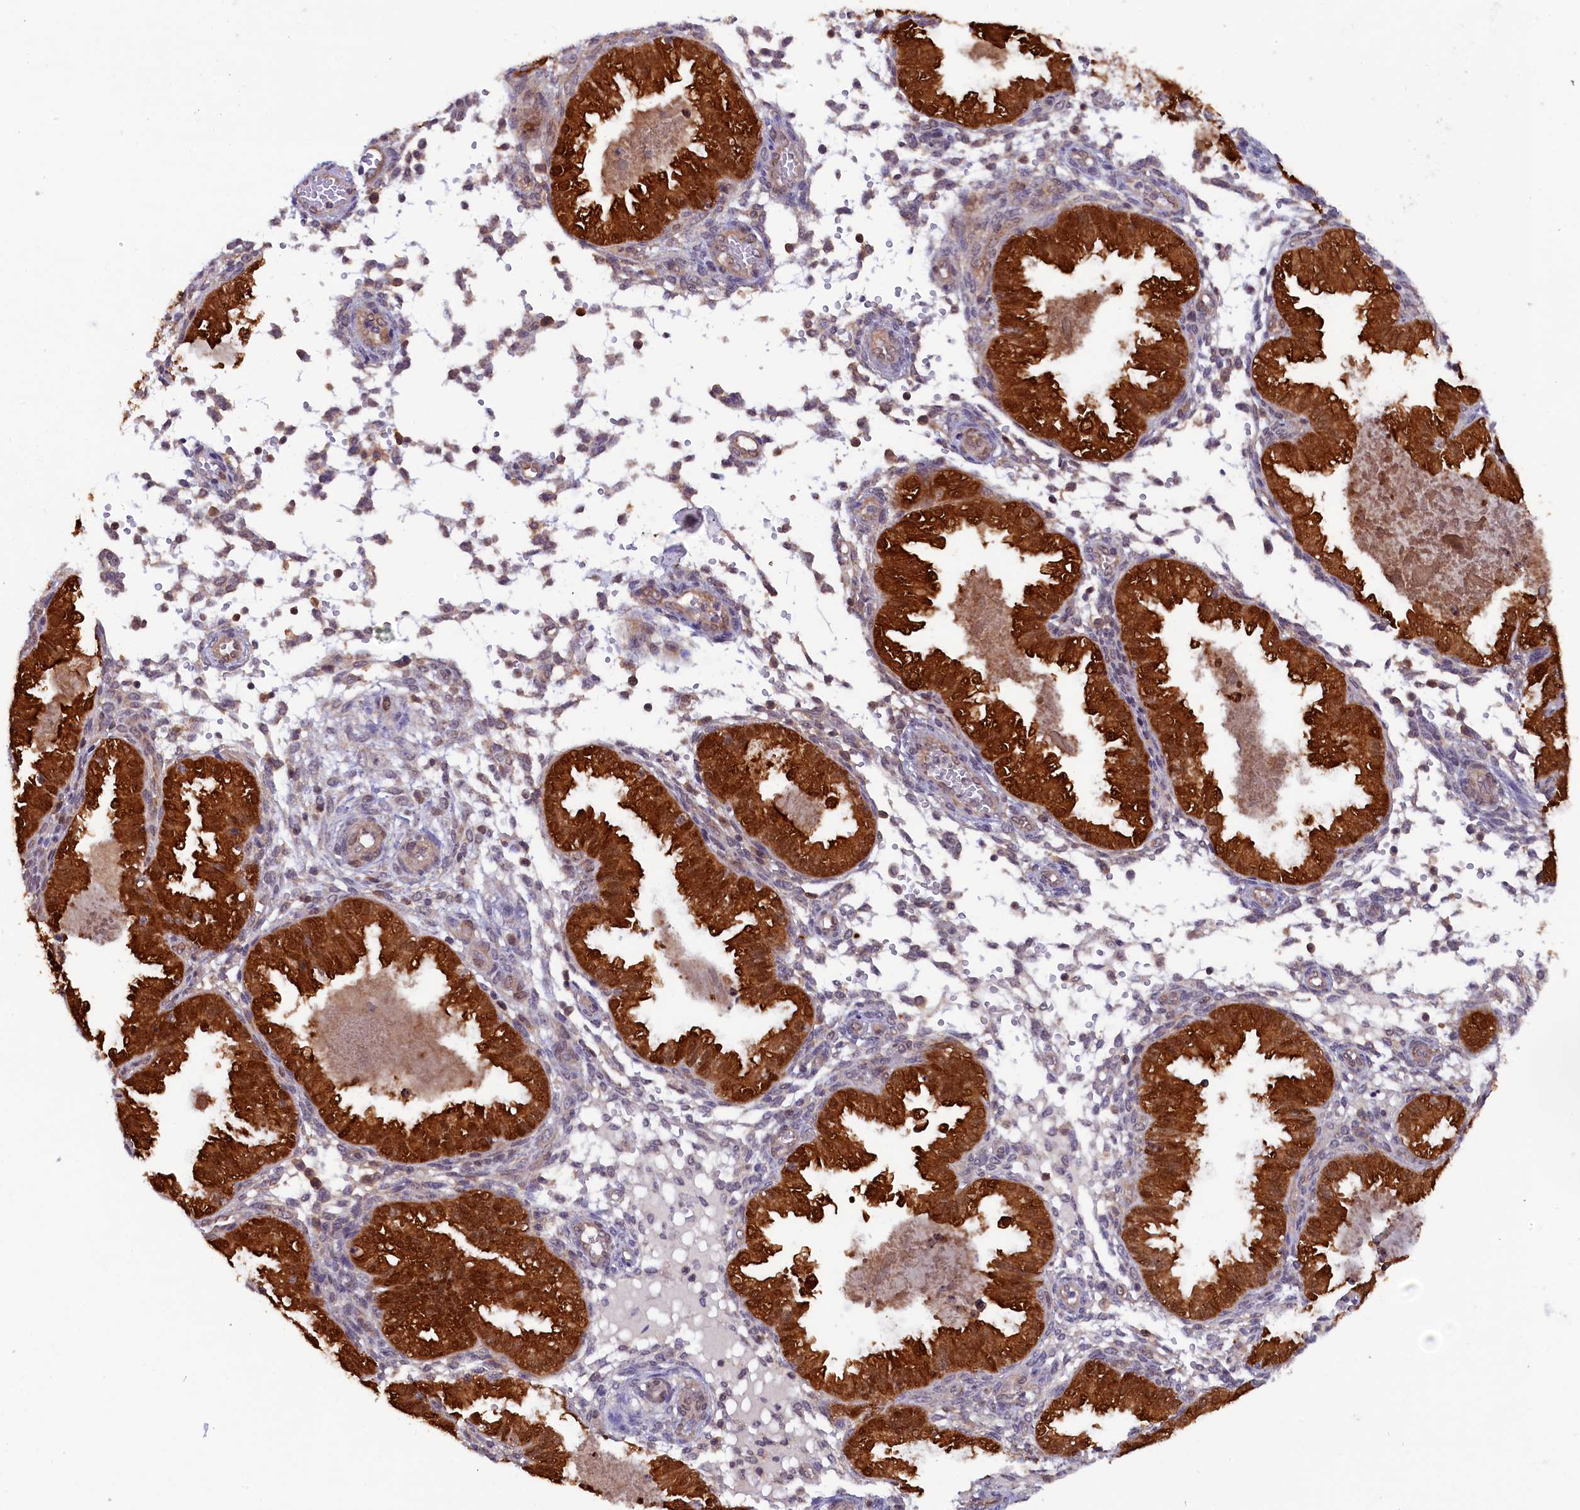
{"staining": {"intensity": "weak", "quantity": "<25%", "location": "cytoplasmic/membranous,nuclear"}, "tissue": "endometrium", "cell_type": "Cells in endometrial stroma", "image_type": "normal", "snomed": [{"axis": "morphology", "description": "Normal tissue, NOS"}, {"axis": "topography", "description": "Endometrium"}], "caption": "DAB immunohistochemical staining of normal endometrium displays no significant positivity in cells in endometrial stroma. Nuclei are stained in blue.", "gene": "JPT2", "patient": {"sex": "female", "age": 33}}